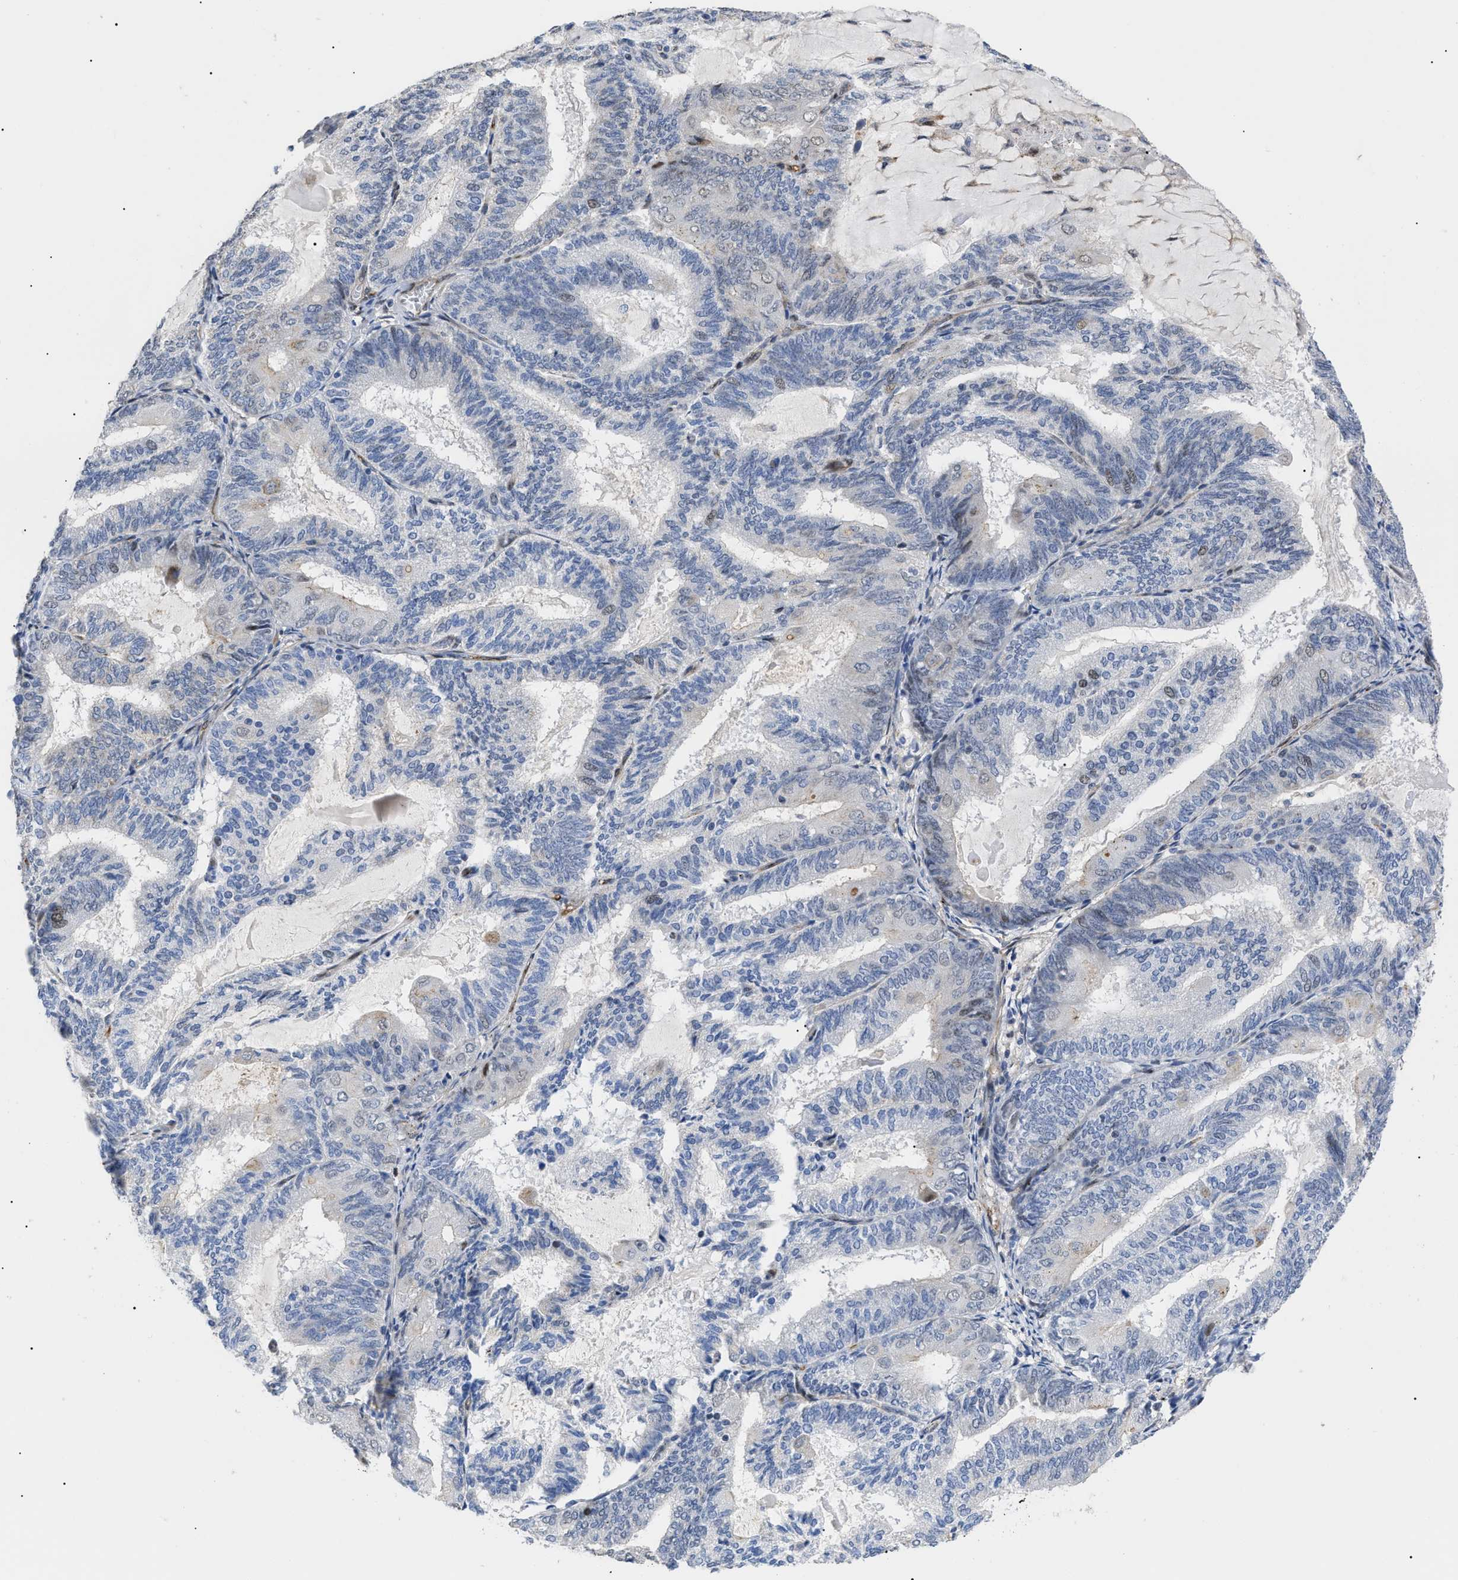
{"staining": {"intensity": "negative", "quantity": "none", "location": "none"}, "tissue": "endometrial cancer", "cell_type": "Tumor cells", "image_type": "cancer", "snomed": [{"axis": "morphology", "description": "Adenocarcinoma, NOS"}, {"axis": "topography", "description": "Endometrium"}], "caption": "Immunohistochemistry photomicrograph of human endometrial cancer (adenocarcinoma) stained for a protein (brown), which demonstrates no expression in tumor cells.", "gene": "SFXN5", "patient": {"sex": "female", "age": 81}}